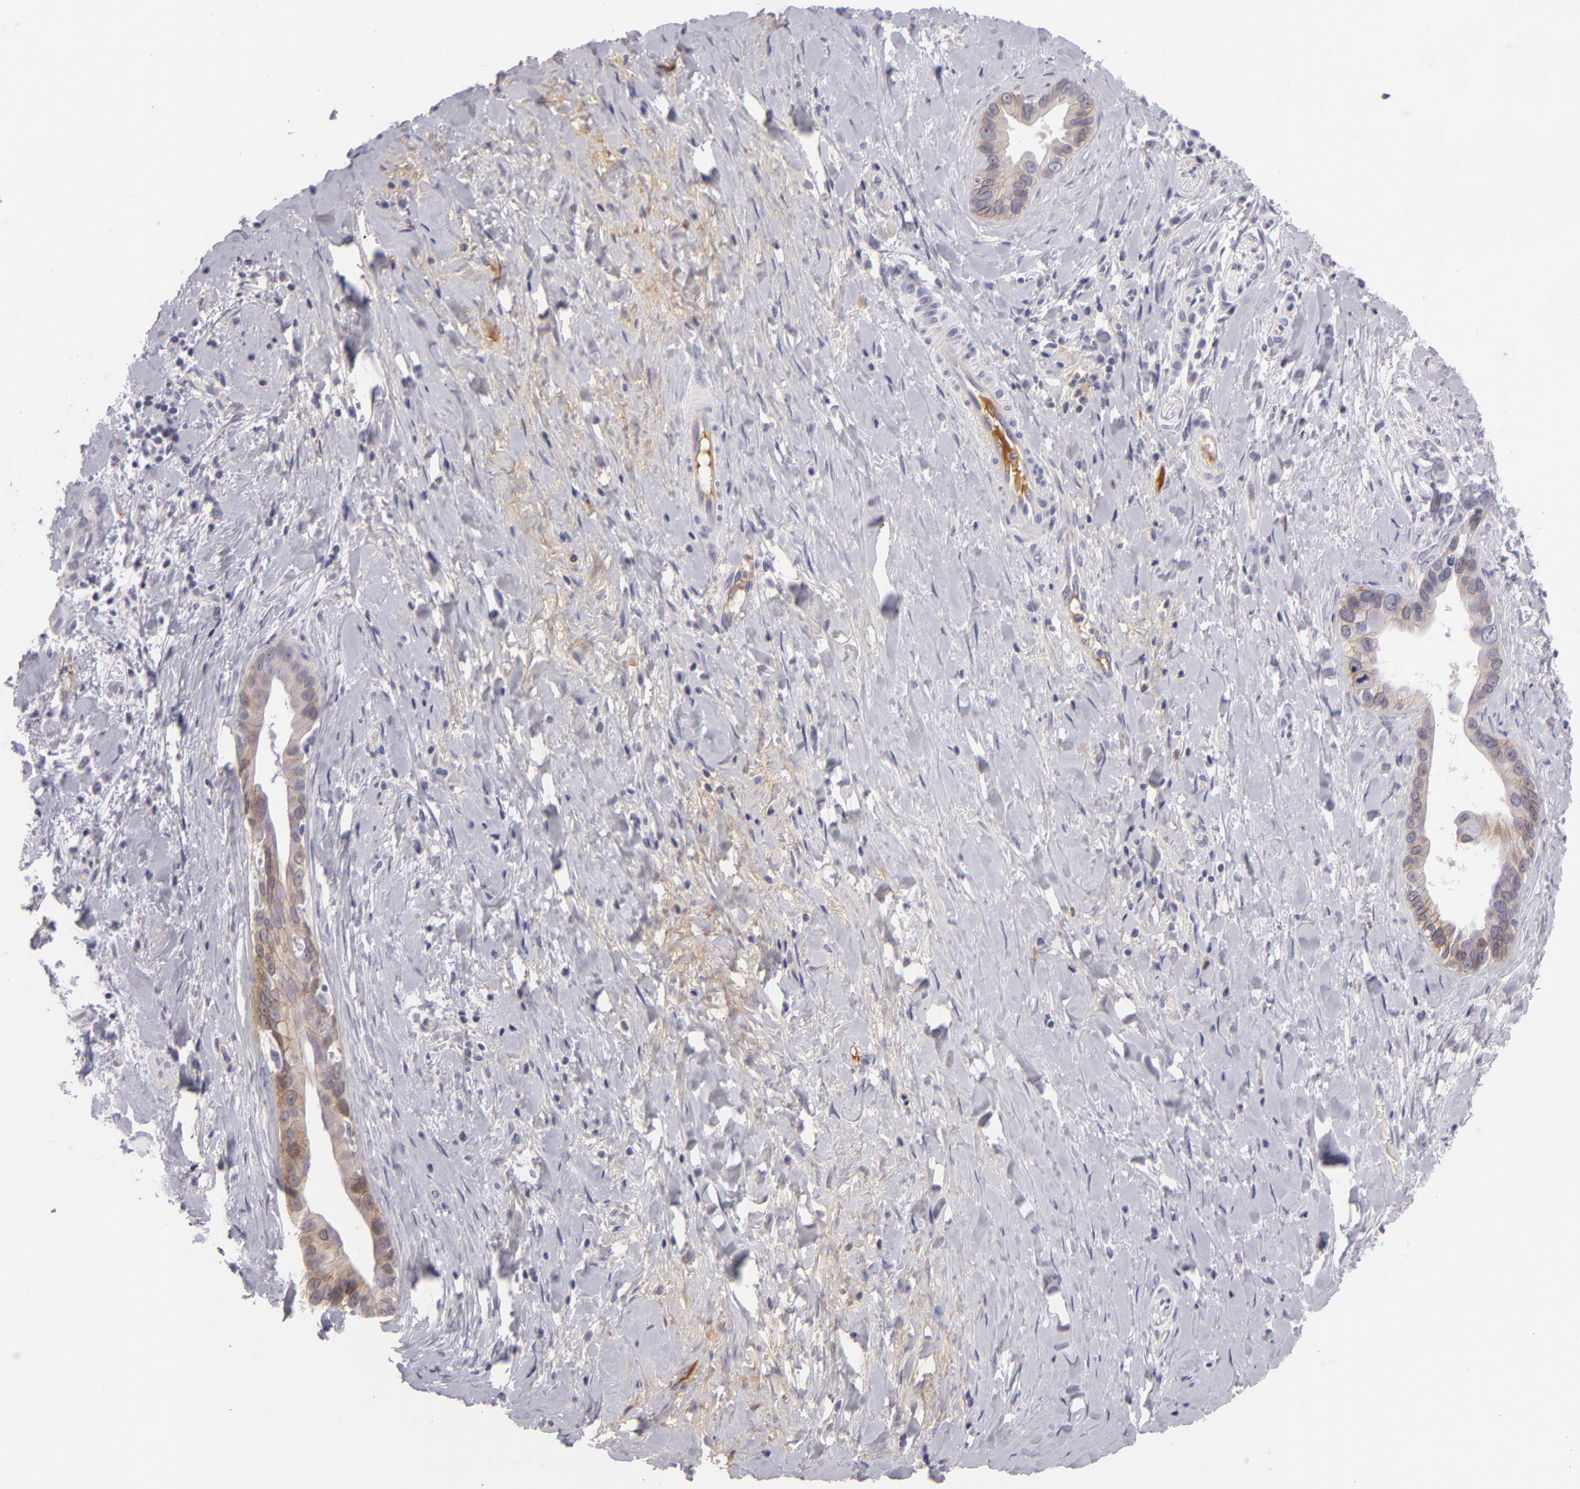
{"staining": {"intensity": "negative", "quantity": "none", "location": "none"}, "tissue": "liver cancer", "cell_type": "Tumor cells", "image_type": "cancer", "snomed": [{"axis": "morphology", "description": "Cholangiocarcinoma"}, {"axis": "topography", "description": "Liver"}], "caption": "IHC of human liver cholangiocarcinoma reveals no staining in tumor cells. (DAB (3,3'-diaminobenzidine) immunohistochemistry visualized using brightfield microscopy, high magnification).", "gene": "CTNNB1", "patient": {"sex": "female", "age": 65}}